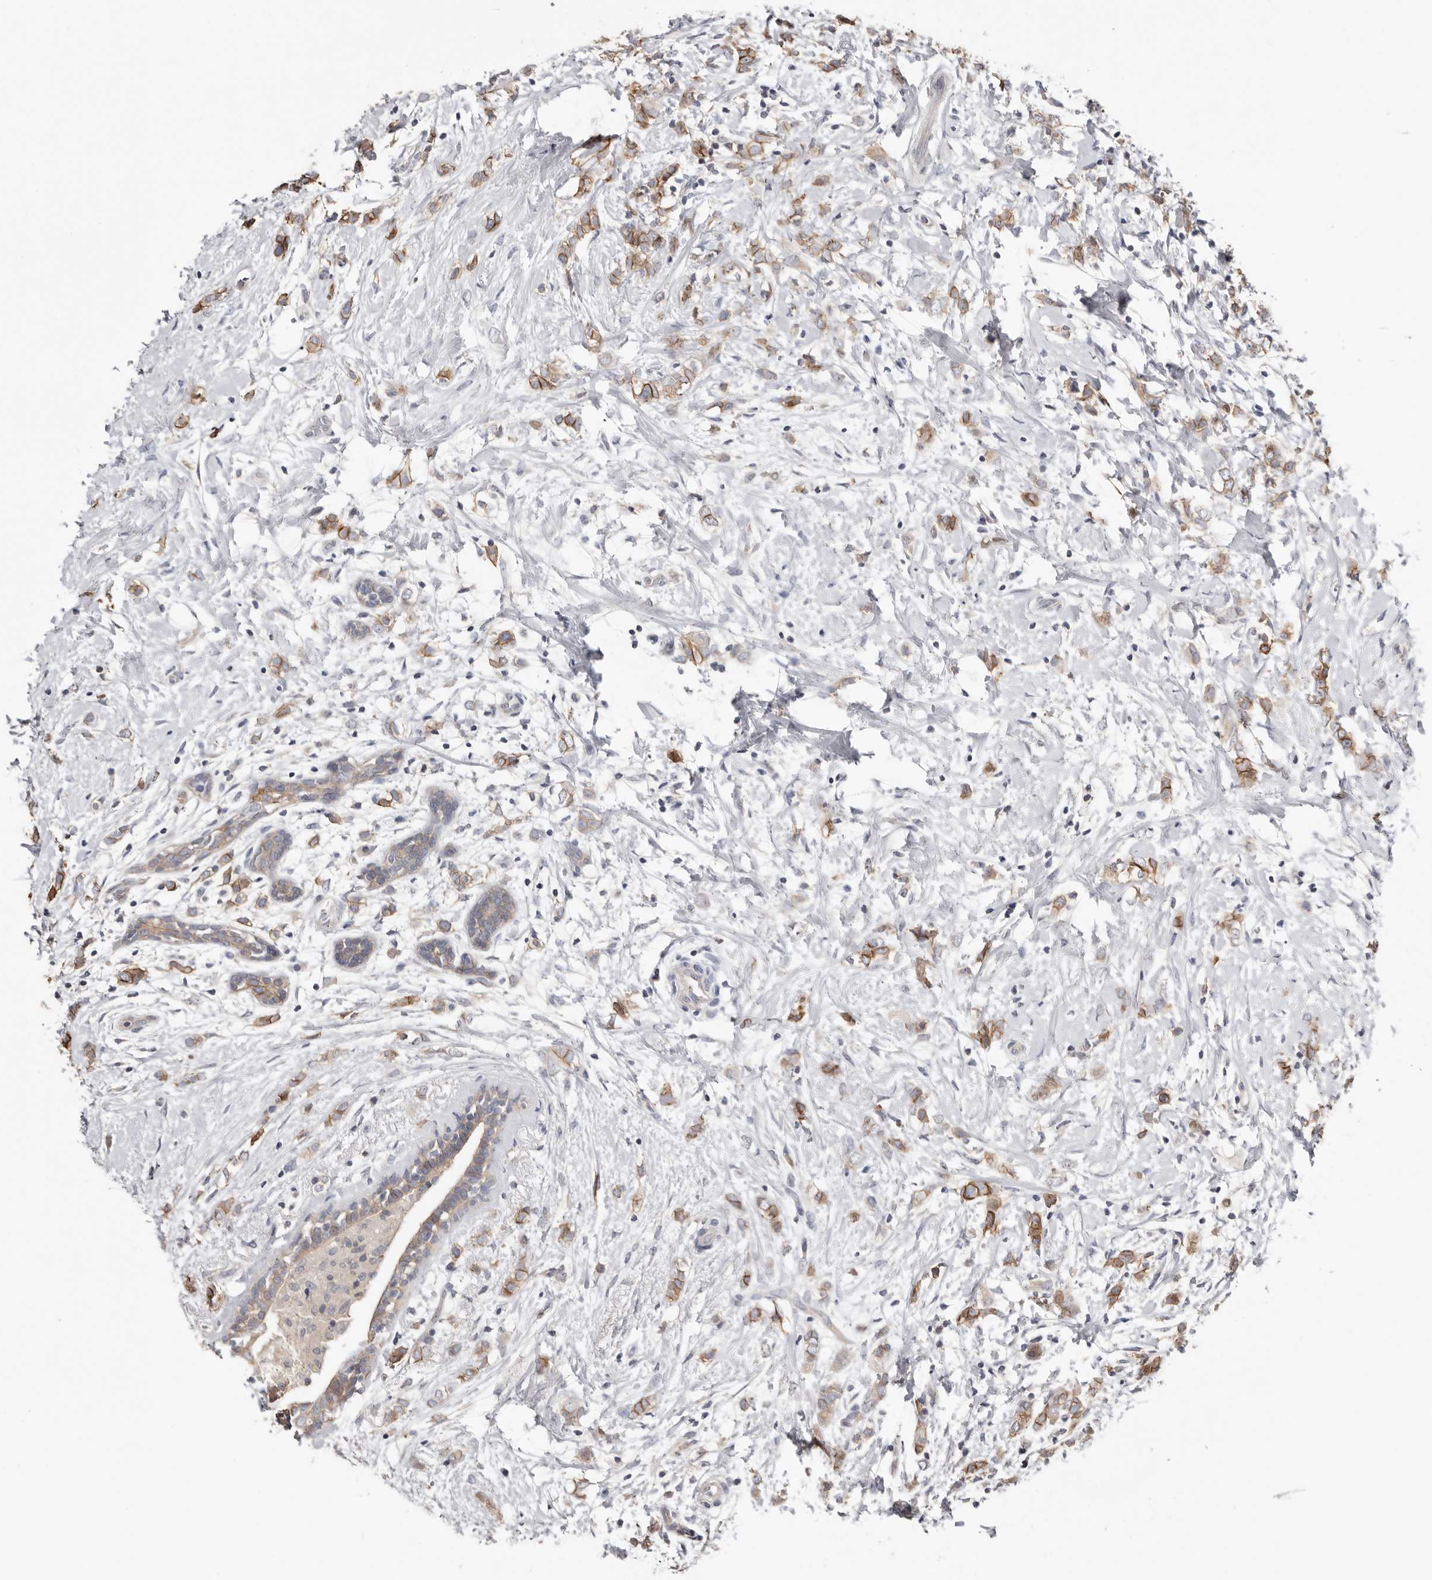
{"staining": {"intensity": "moderate", "quantity": "25%-75%", "location": "cytoplasmic/membranous"}, "tissue": "breast cancer", "cell_type": "Tumor cells", "image_type": "cancer", "snomed": [{"axis": "morphology", "description": "Normal tissue, NOS"}, {"axis": "morphology", "description": "Lobular carcinoma"}, {"axis": "topography", "description": "Breast"}], "caption": "Approximately 25%-75% of tumor cells in human breast cancer demonstrate moderate cytoplasmic/membranous protein expression as visualized by brown immunohistochemical staining.", "gene": "S100A14", "patient": {"sex": "female", "age": 47}}